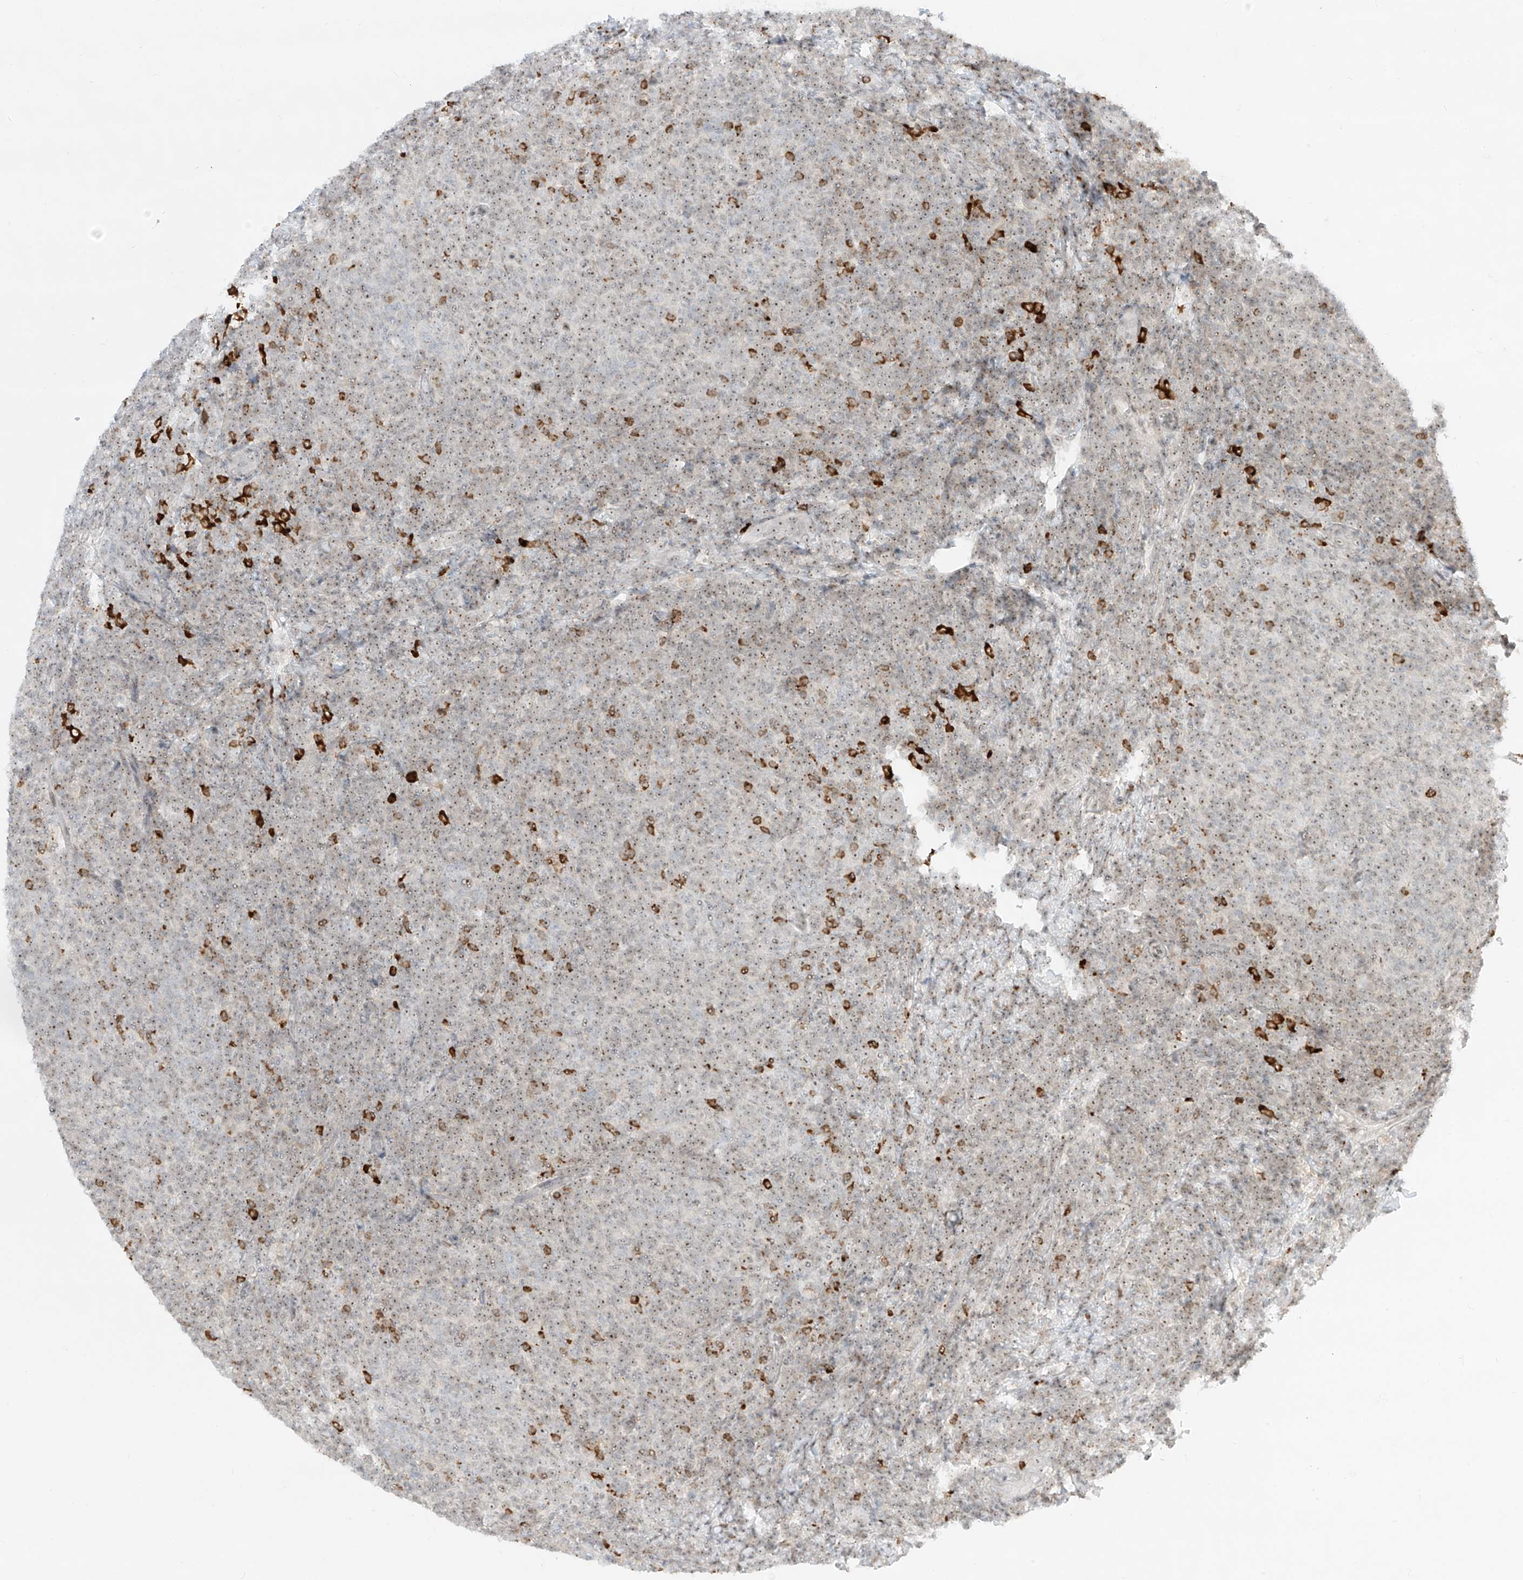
{"staining": {"intensity": "weak", "quantity": ">75%", "location": "nuclear"}, "tissue": "lymphoma", "cell_type": "Tumor cells", "image_type": "cancer", "snomed": [{"axis": "morphology", "description": "Malignant lymphoma, non-Hodgkin's type, Low grade"}, {"axis": "topography", "description": "Lymph node"}], "caption": "Immunohistochemical staining of lymphoma exhibits low levels of weak nuclear protein expression in approximately >75% of tumor cells.", "gene": "ZNF512", "patient": {"sex": "male", "age": 66}}